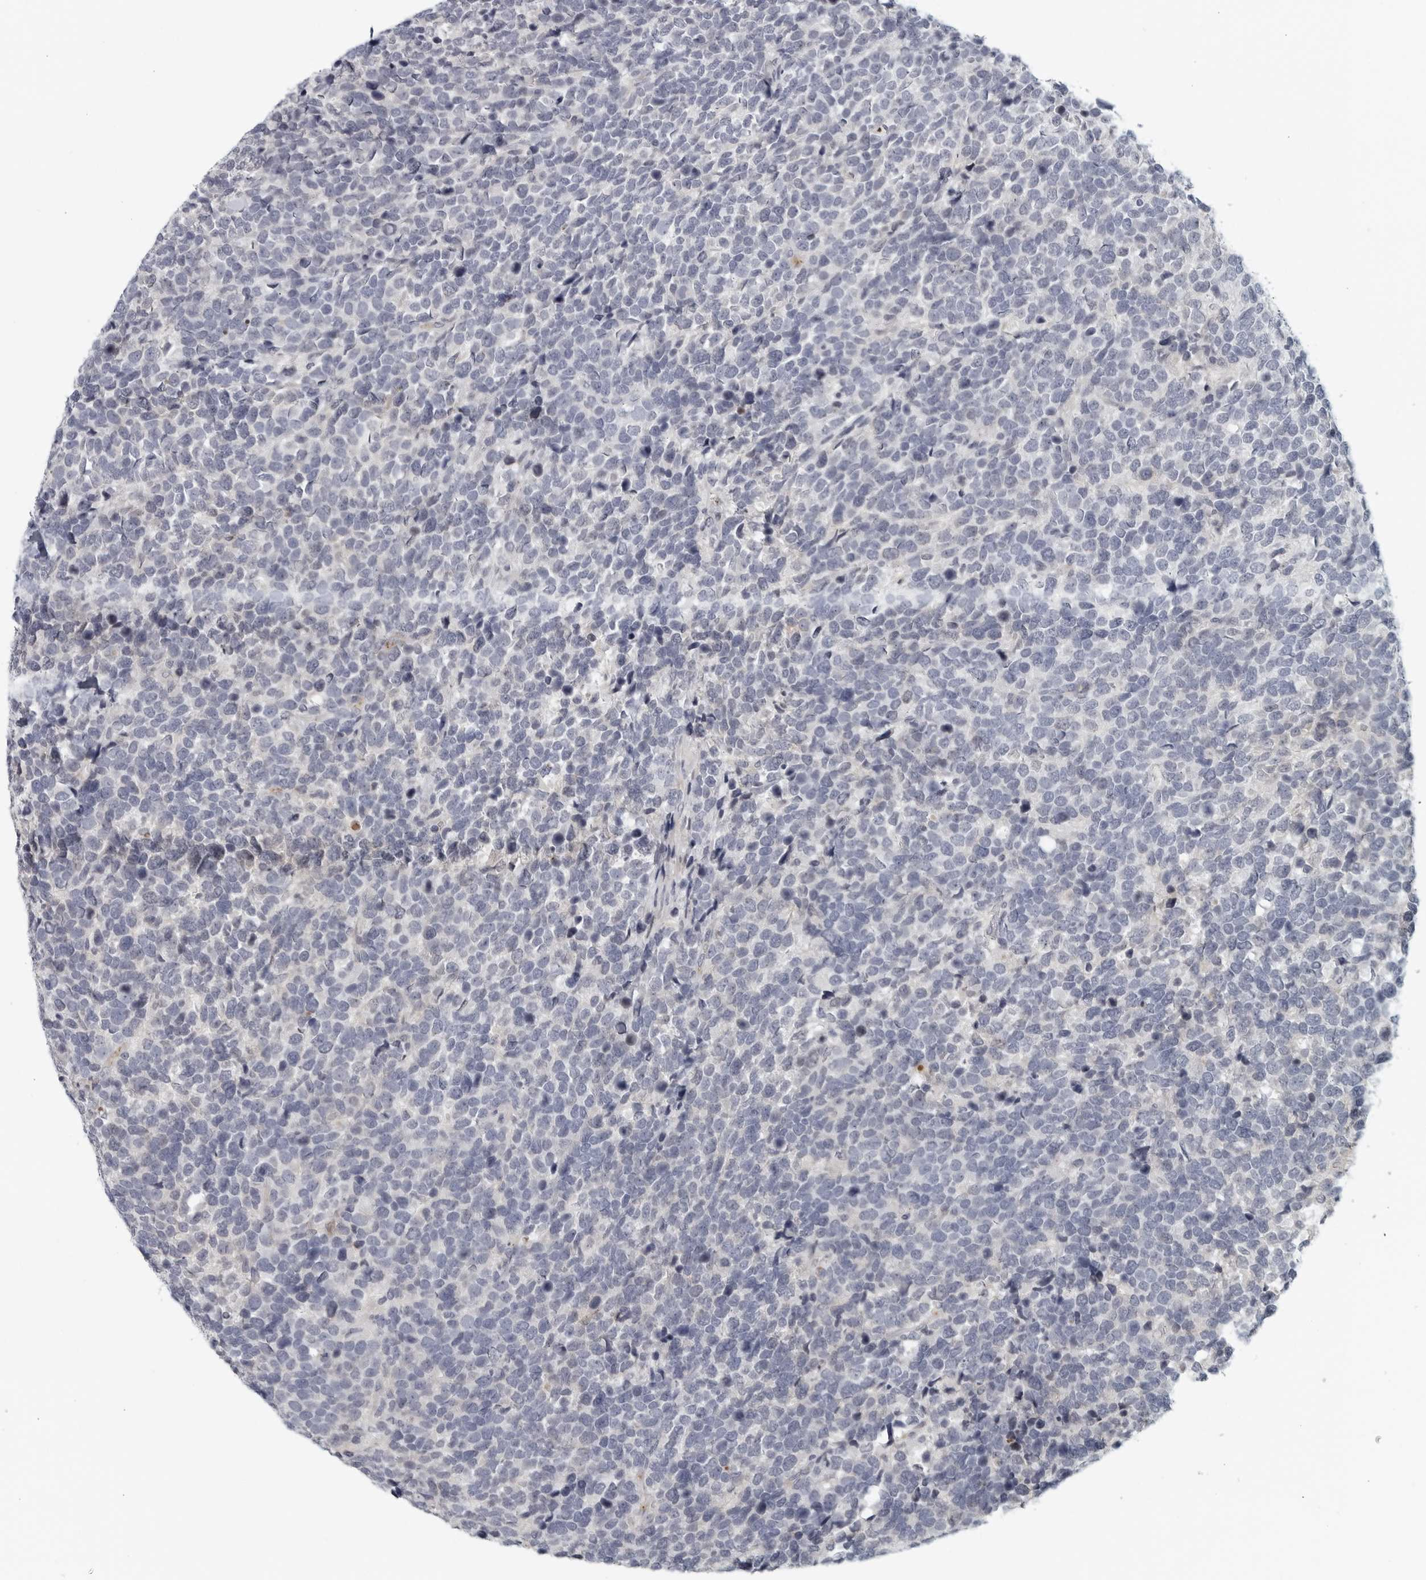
{"staining": {"intensity": "negative", "quantity": "none", "location": "none"}, "tissue": "urothelial cancer", "cell_type": "Tumor cells", "image_type": "cancer", "snomed": [{"axis": "morphology", "description": "Urothelial carcinoma, High grade"}, {"axis": "topography", "description": "Urinary bladder"}], "caption": "Protein analysis of high-grade urothelial carcinoma exhibits no significant positivity in tumor cells.", "gene": "MATN1", "patient": {"sex": "female", "age": 82}}